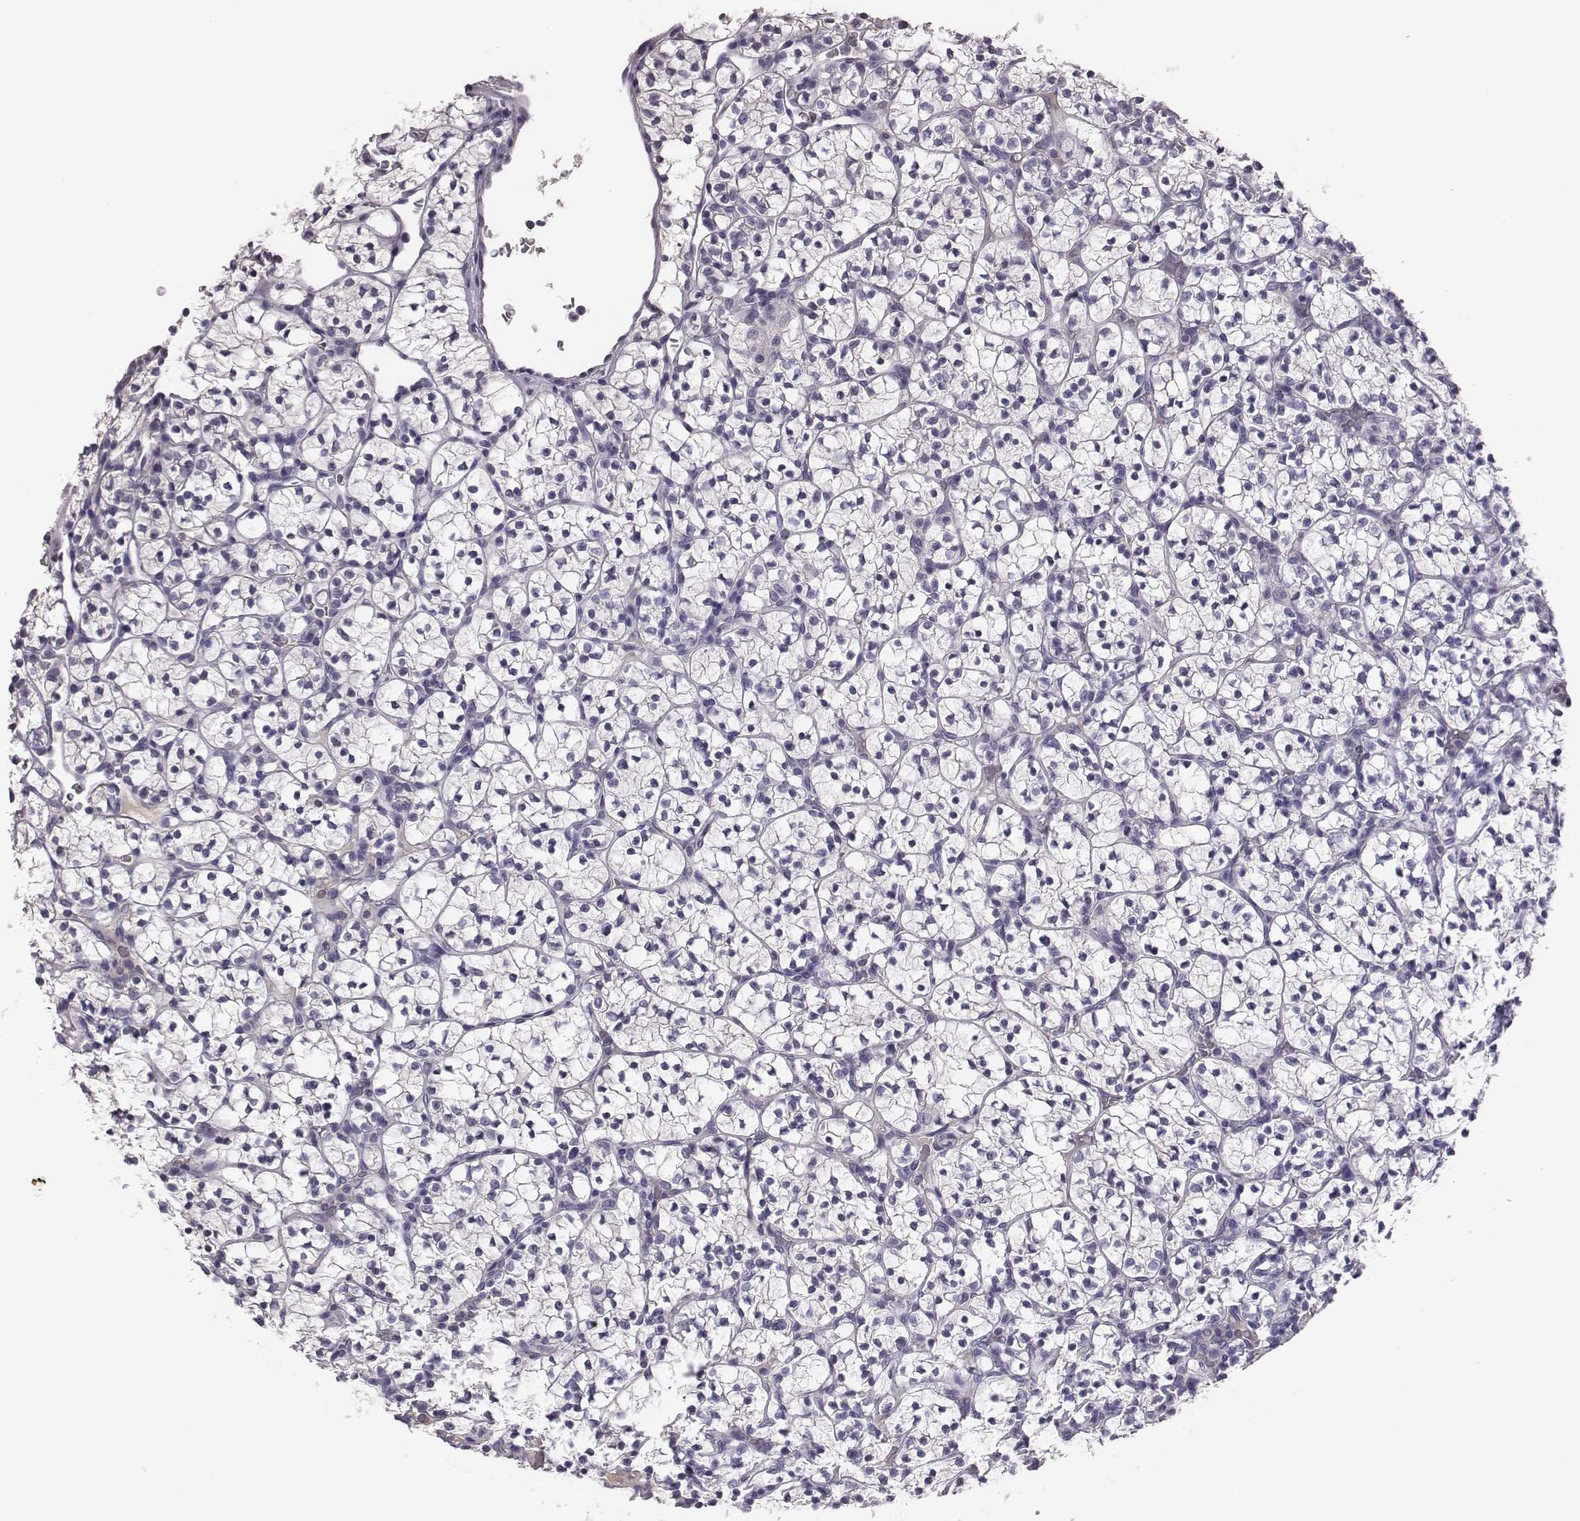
{"staining": {"intensity": "negative", "quantity": "none", "location": "none"}, "tissue": "renal cancer", "cell_type": "Tumor cells", "image_type": "cancer", "snomed": [{"axis": "morphology", "description": "Adenocarcinoma, NOS"}, {"axis": "topography", "description": "Kidney"}], "caption": "Immunohistochemistry (IHC) of renal adenocarcinoma reveals no staining in tumor cells.", "gene": "EN1", "patient": {"sex": "female", "age": 89}}